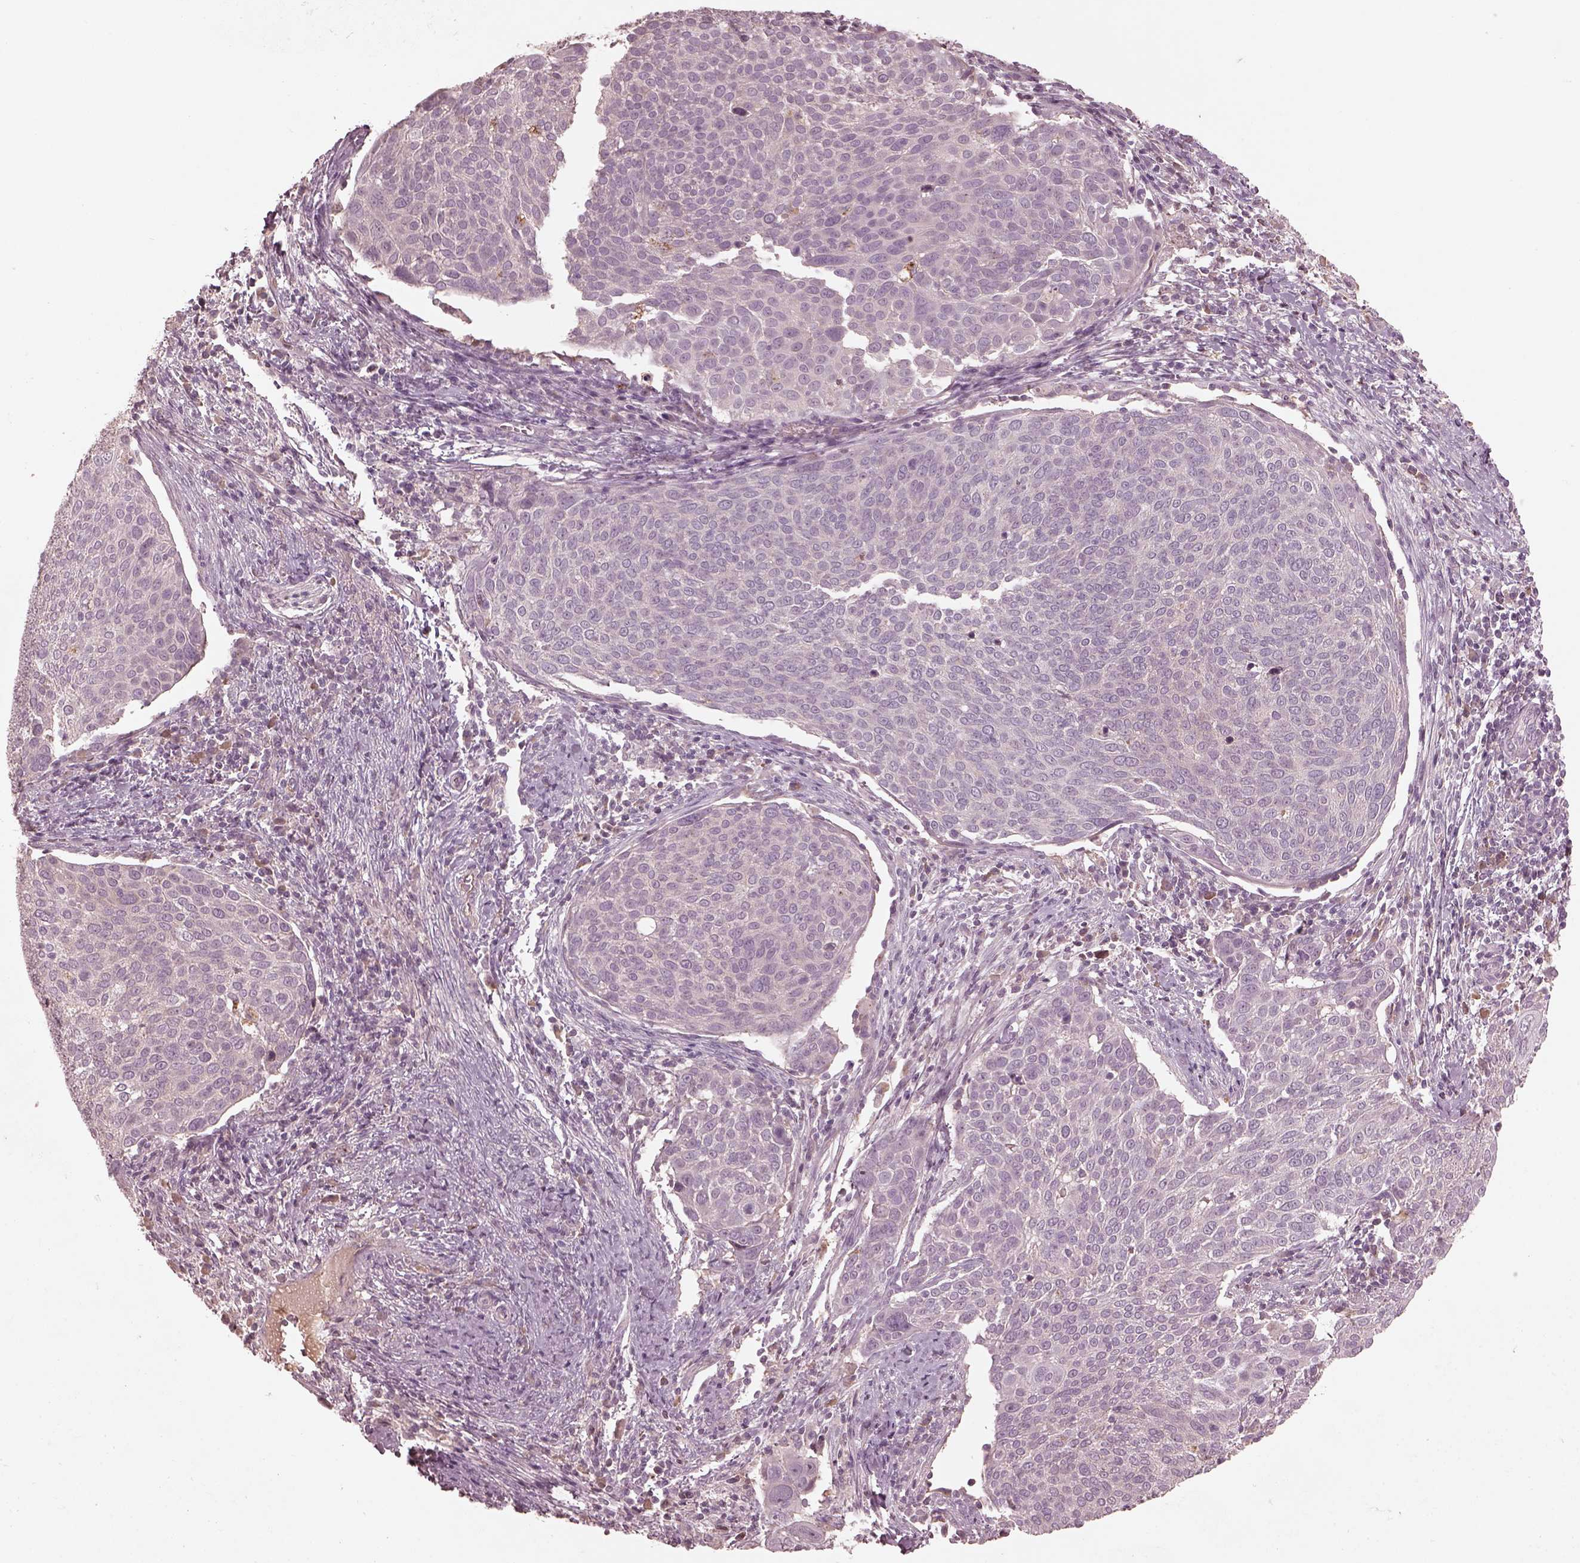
{"staining": {"intensity": "negative", "quantity": "none", "location": "none"}, "tissue": "cervical cancer", "cell_type": "Tumor cells", "image_type": "cancer", "snomed": [{"axis": "morphology", "description": "Squamous cell carcinoma, NOS"}, {"axis": "topography", "description": "Cervix"}], "caption": "Tumor cells are negative for protein expression in human cervical squamous cell carcinoma.", "gene": "VWA5B1", "patient": {"sex": "female", "age": 39}}